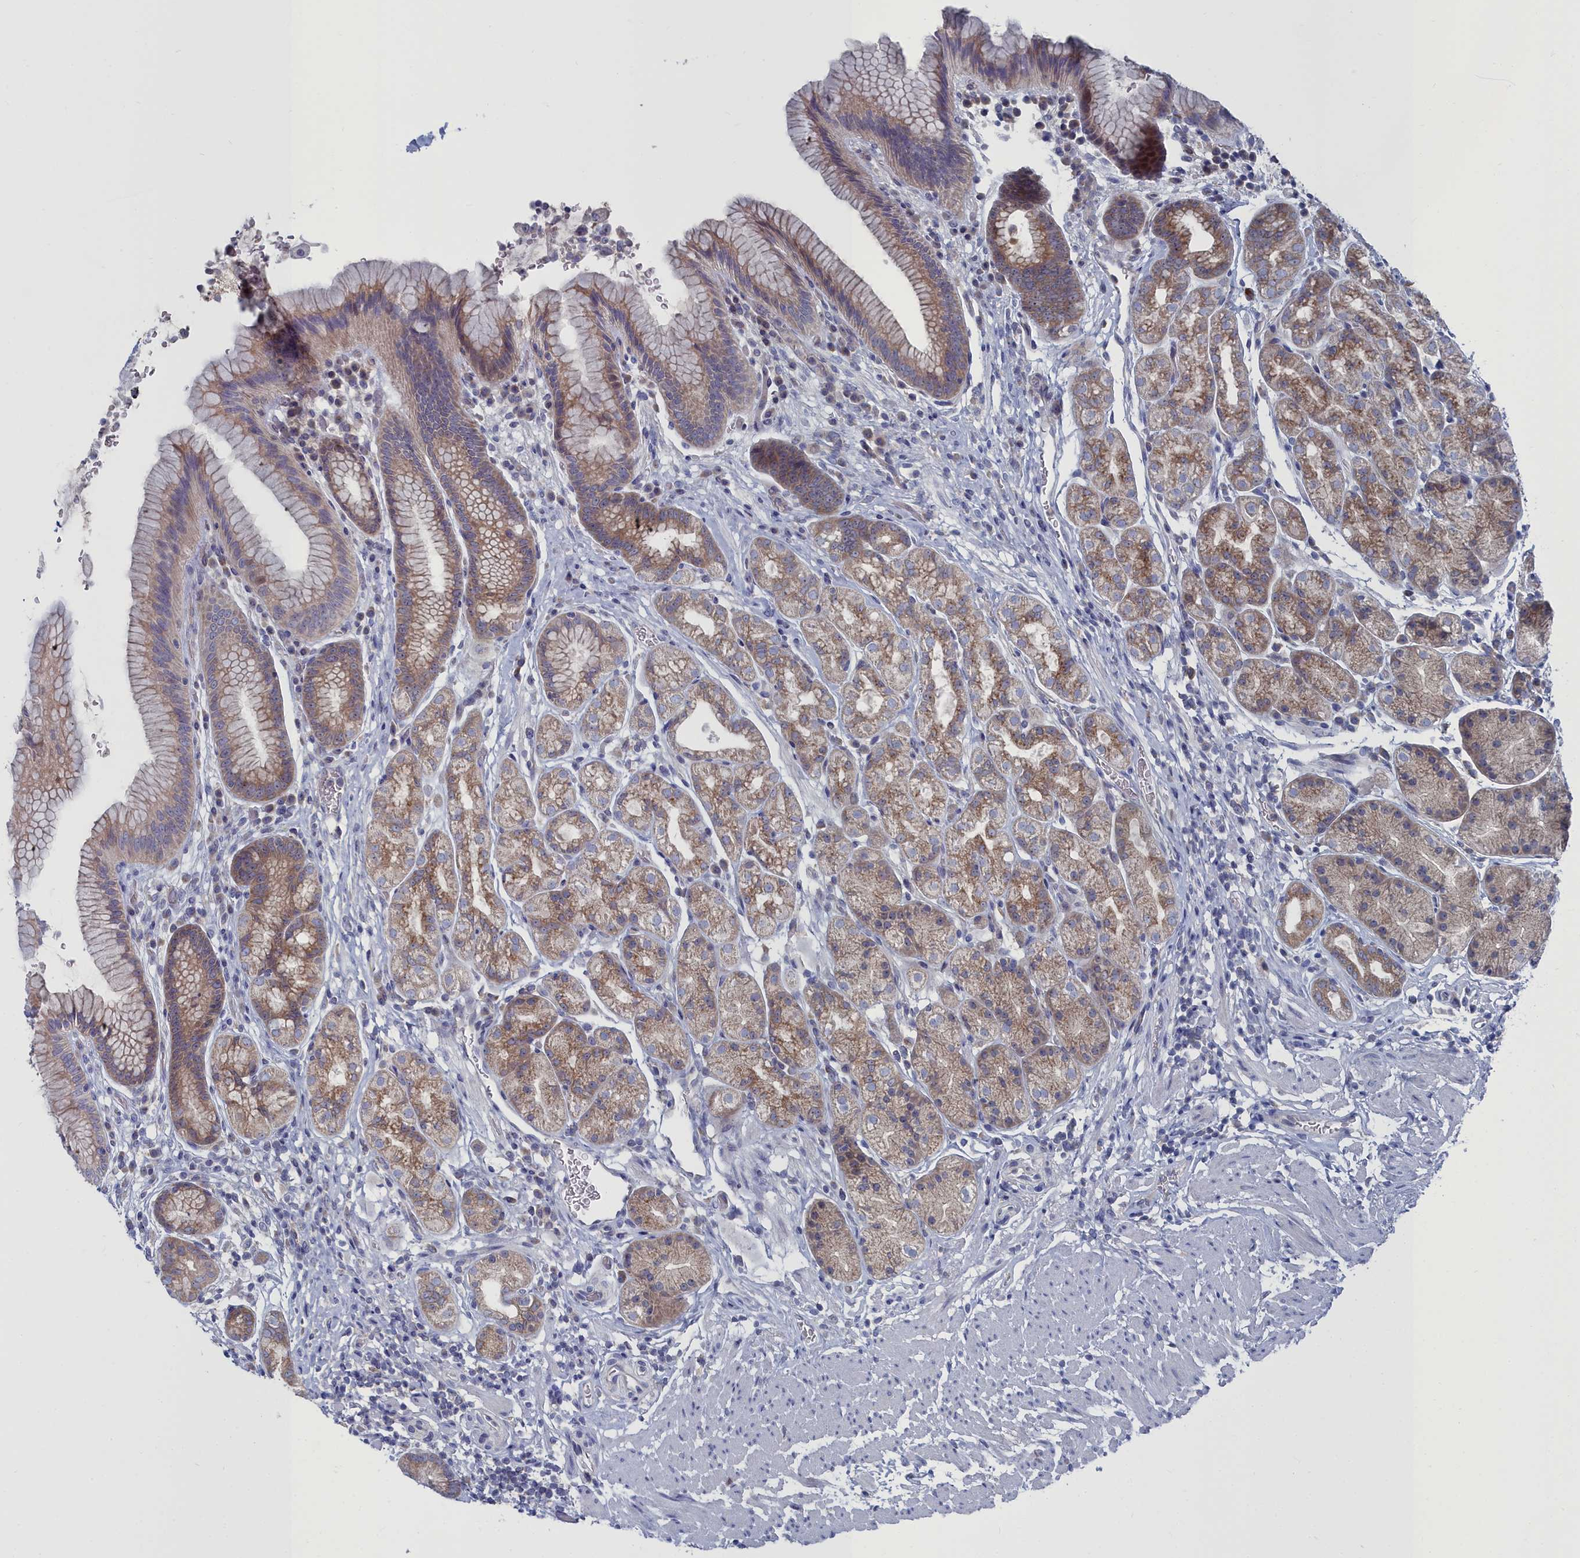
{"staining": {"intensity": "weak", "quantity": ">75%", "location": "cytoplasmic/membranous"}, "tissue": "stomach", "cell_type": "Glandular cells", "image_type": "normal", "snomed": [{"axis": "morphology", "description": "Normal tissue, NOS"}, {"axis": "topography", "description": "Stomach"}], "caption": "A low amount of weak cytoplasmic/membranous expression is seen in approximately >75% of glandular cells in normal stomach. The staining was performed using DAB (3,3'-diaminobenzidine), with brown indicating positive protein expression. Nuclei are stained blue with hematoxylin.", "gene": "CCDC149", "patient": {"sex": "male", "age": 63}}